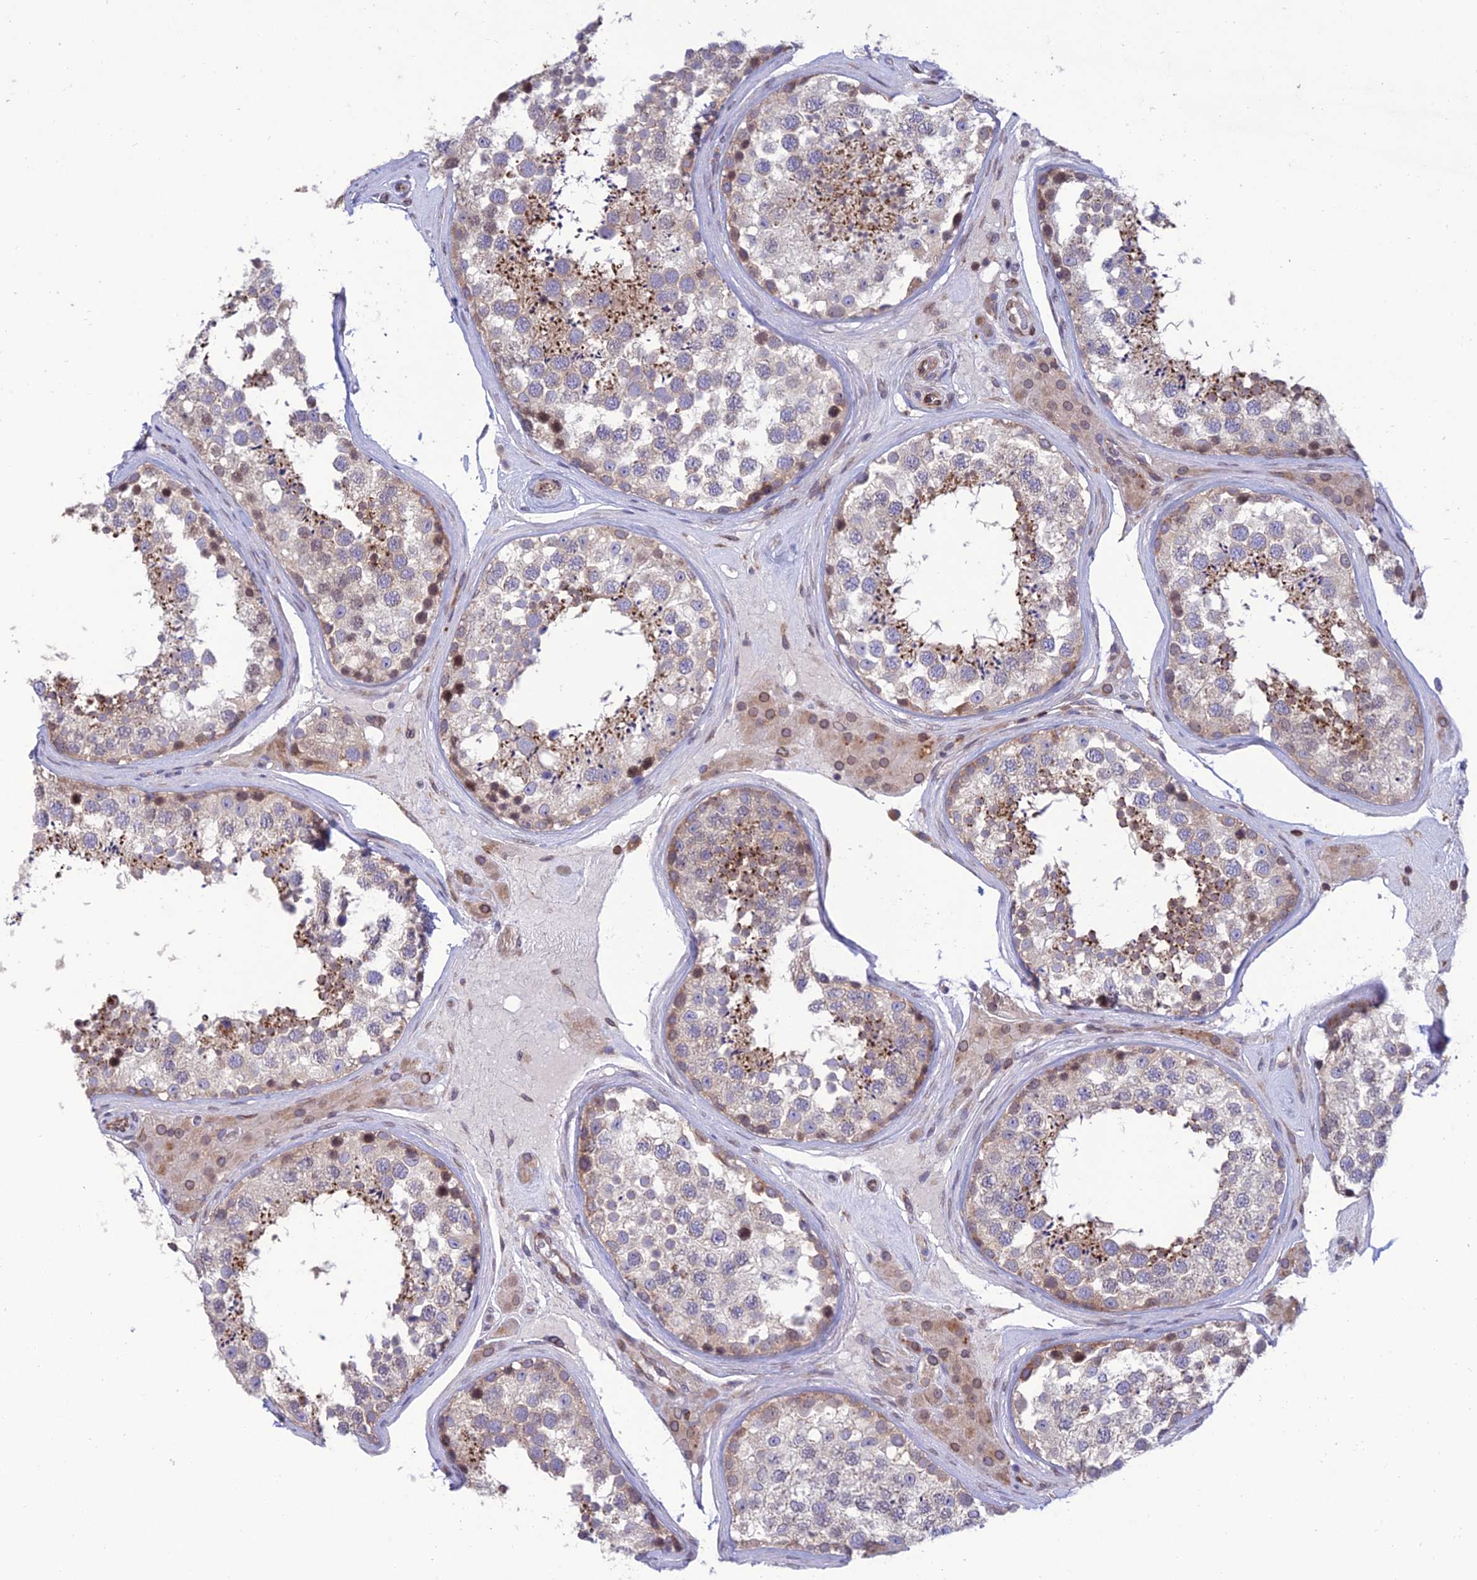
{"staining": {"intensity": "moderate", "quantity": "25%-75%", "location": "cytoplasmic/membranous"}, "tissue": "testis", "cell_type": "Cells in seminiferous ducts", "image_type": "normal", "snomed": [{"axis": "morphology", "description": "Normal tissue, NOS"}, {"axis": "topography", "description": "Testis"}], "caption": "Moderate cytoplasmic/membranous protein staining is appreciated in approximately 25%-75% of cells in seminiferous ducts in testis.", "gene": "FAM76A", "patient": {"sex": "male", "age": 46}}